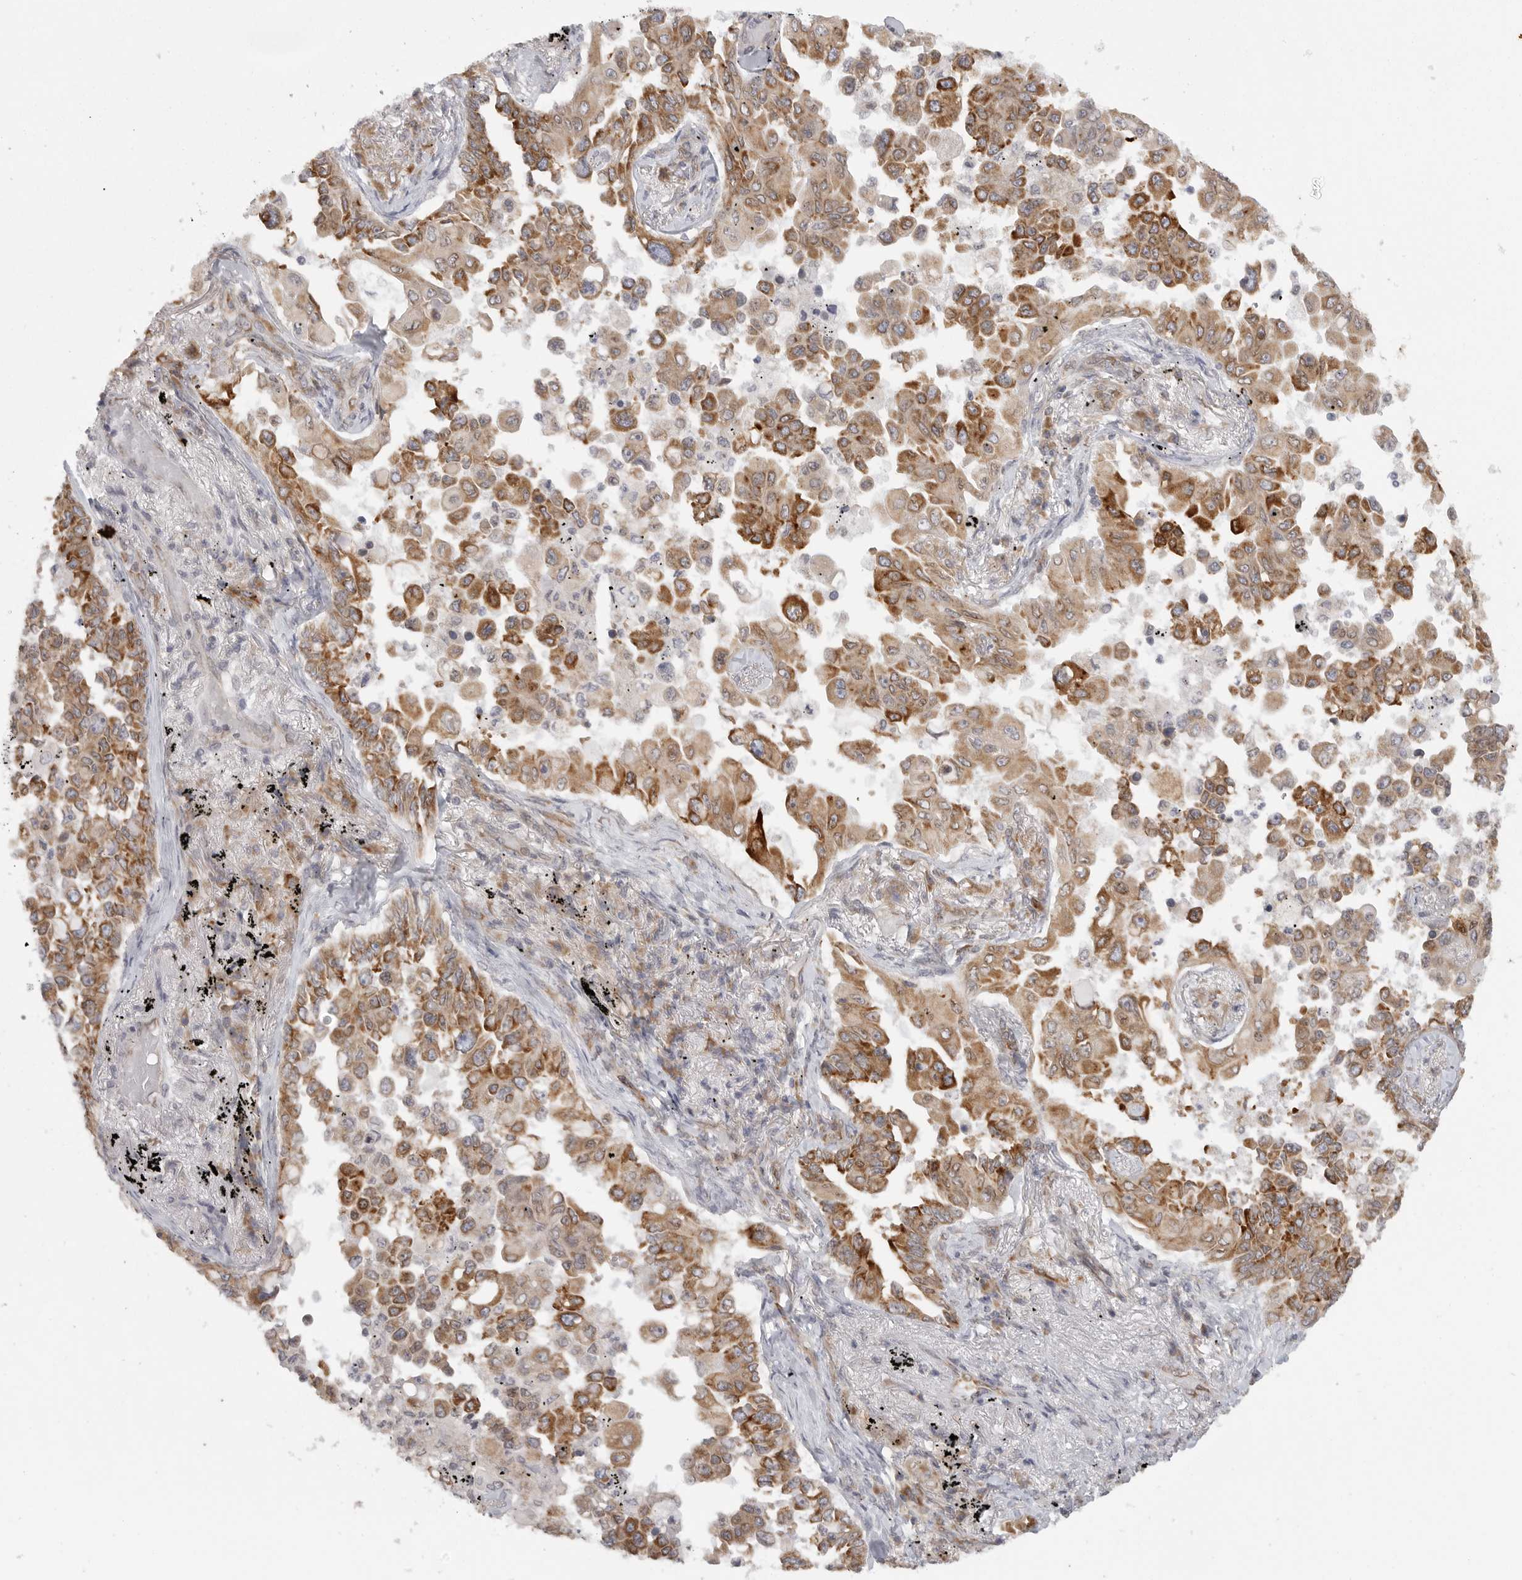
{"staining": {"intensity": "moderate", "quantity": ">75%", "location": "cytoplasmic/membranous"}, "tissue": "lung cancer", "cell_type": "Tumor cells", "image_type": "cancer", "snomed": [{"axis": "morphology", "description": "Adenocarcinoma, NOS"}, {"axis": "topography", "description": "Lung"}], "caption": "Brown immunohistochemical staining in adenocarcinoma (lung) shows moderate cytoplasmic/membranous expression in approximately >75% of tumor cells. Ihc stains the protein in brown and the nuclei are stained blue.", "gene": "CERS2", "patient": {"sex": "female", "age": 67}}